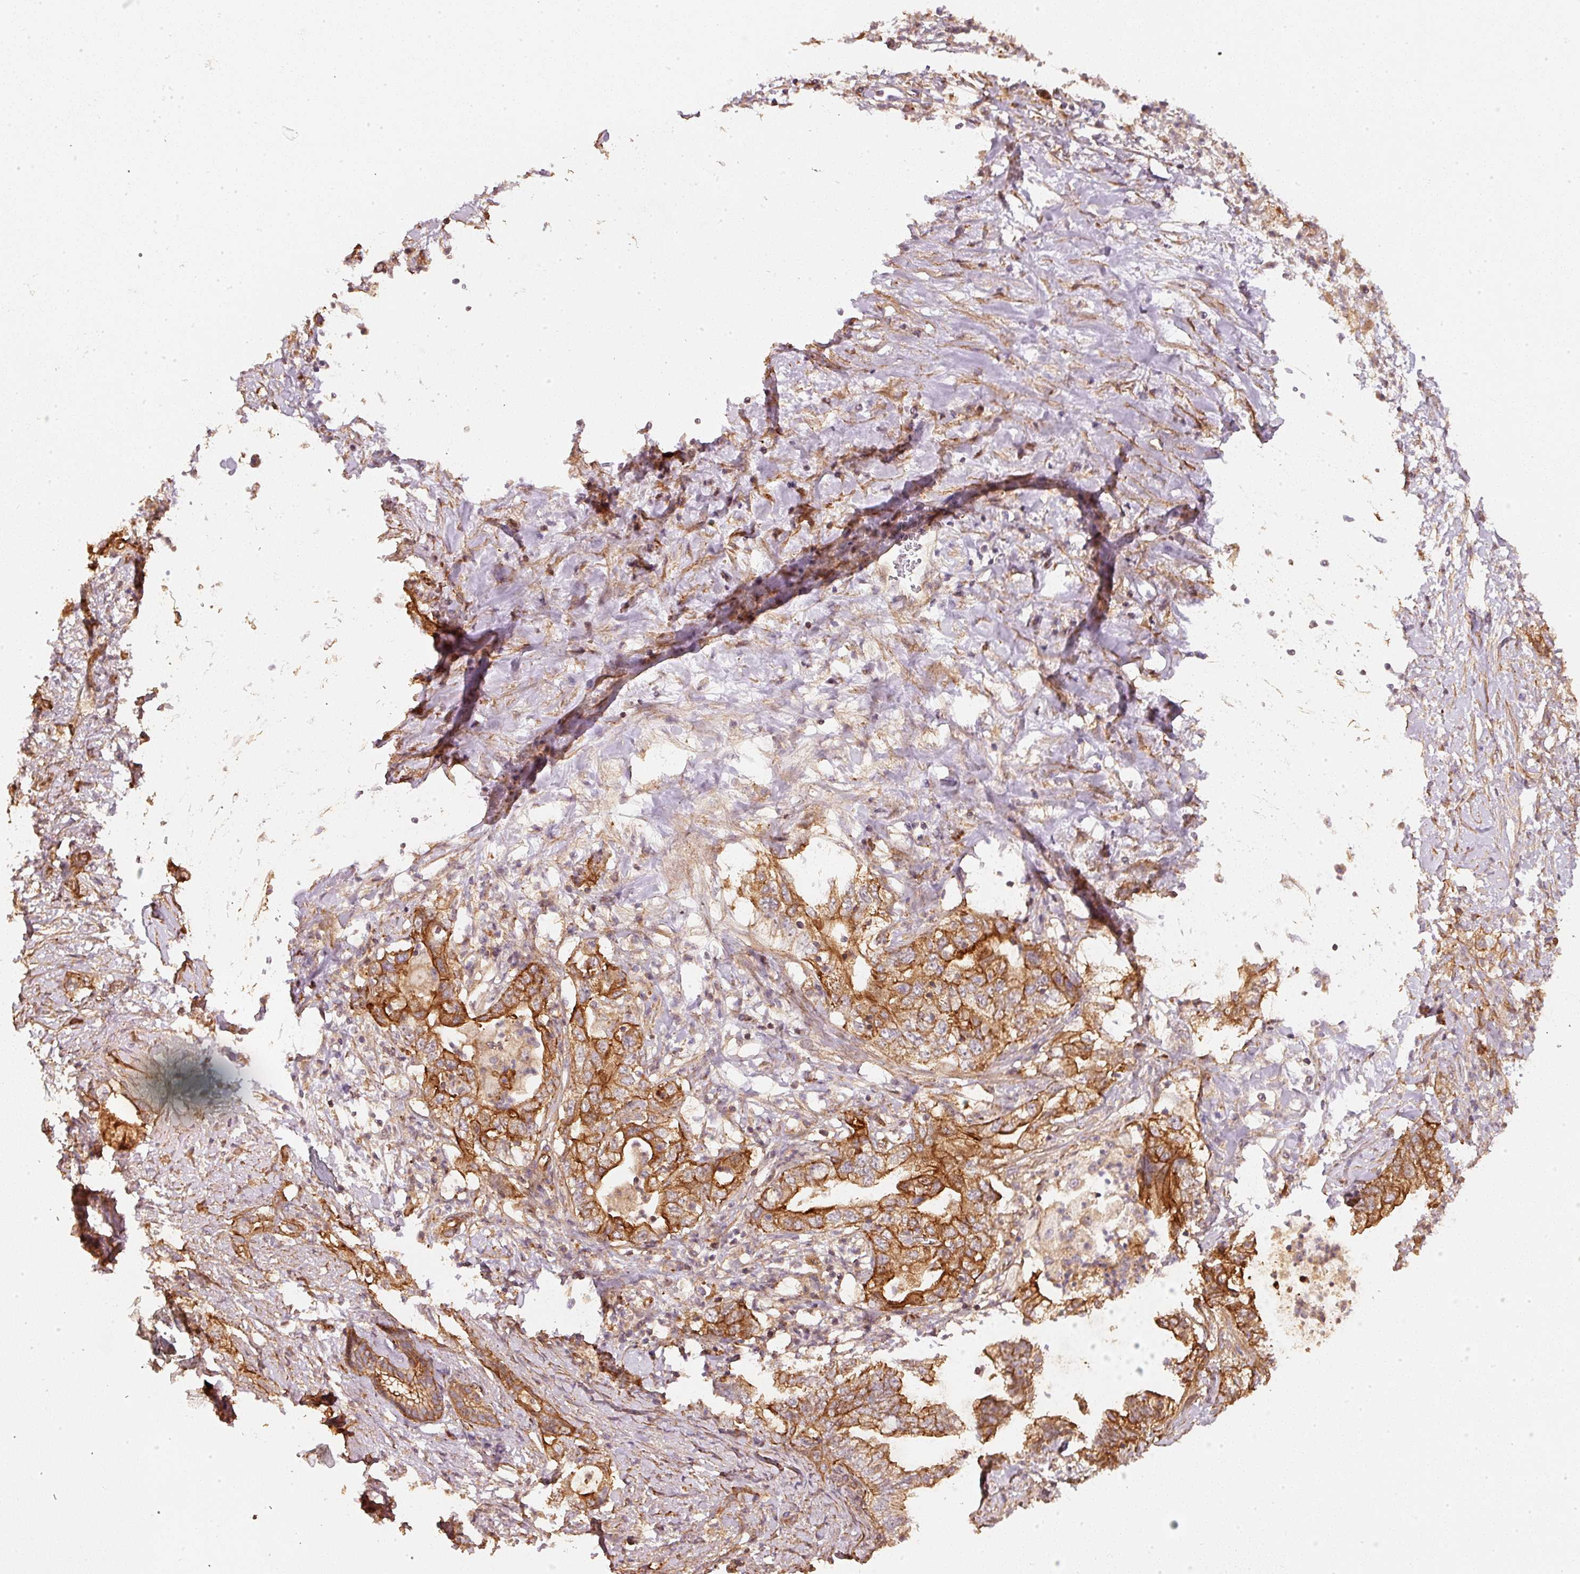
{"staining": {"intensity": "strong", "quantity": ">75%", "location": "cytoplasmic/membranous"}, "tissue": "pancreatic cancer", "cell_type": "Tumor cells", "image_type": "cancer", "snomed": [{"axis": "morphology", "description": "Adenocarcinoma, NOS"}, {"axis": "topography", "description": "Pancreas"}], "caption": "Approximately >75% of tumor cells in pancreatic cancer display strong cytoplasmic/membranous protein positivity as visualized by brown immunohistochemical staining.", "gene": "CEP95", "patient": {"sex": "female", "age": 73}}